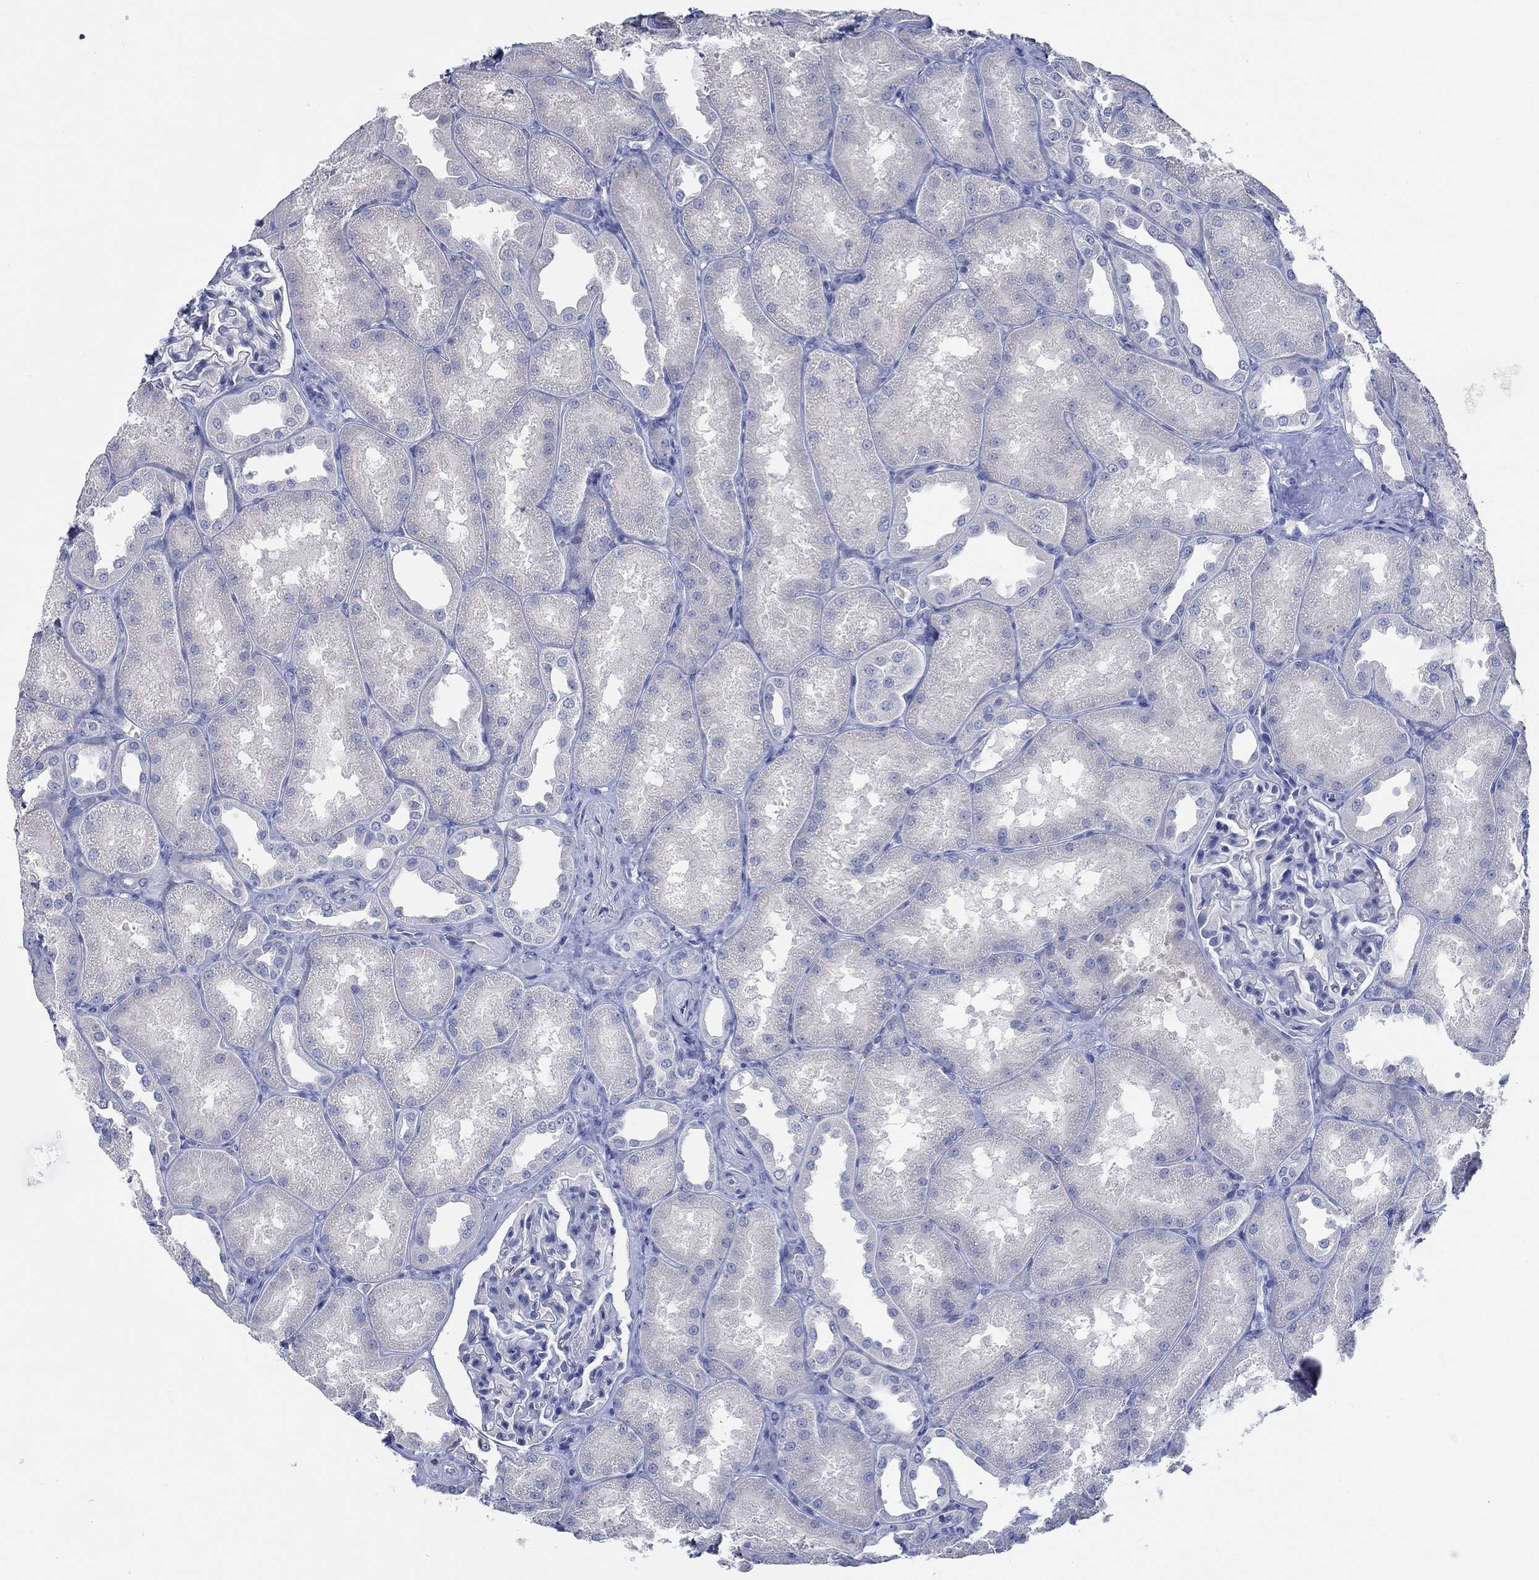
{"staining": {"intensity": "negative", "quantity": "none", "location": "none"}, "tissue": "kidney", "cell_type": "Cells in glomeruli", "image_type": "normal", "snomed": [{"axis": "morphology", "description": "Normal tissue, NOS"}, {"axis": "topography", "description": "Kidney"}], "caption": "Cells in glomeruli are negative for brown protein staining in benign kidney. Brightfield microscopy of immunohistochemistry stained with DAB (3,3'-diaminobenzidine) (brown) and hematoxylin (blue), captured at high magnification.", "gene": "KCNA1", "patient": {"sex": "male", "age": 61}}